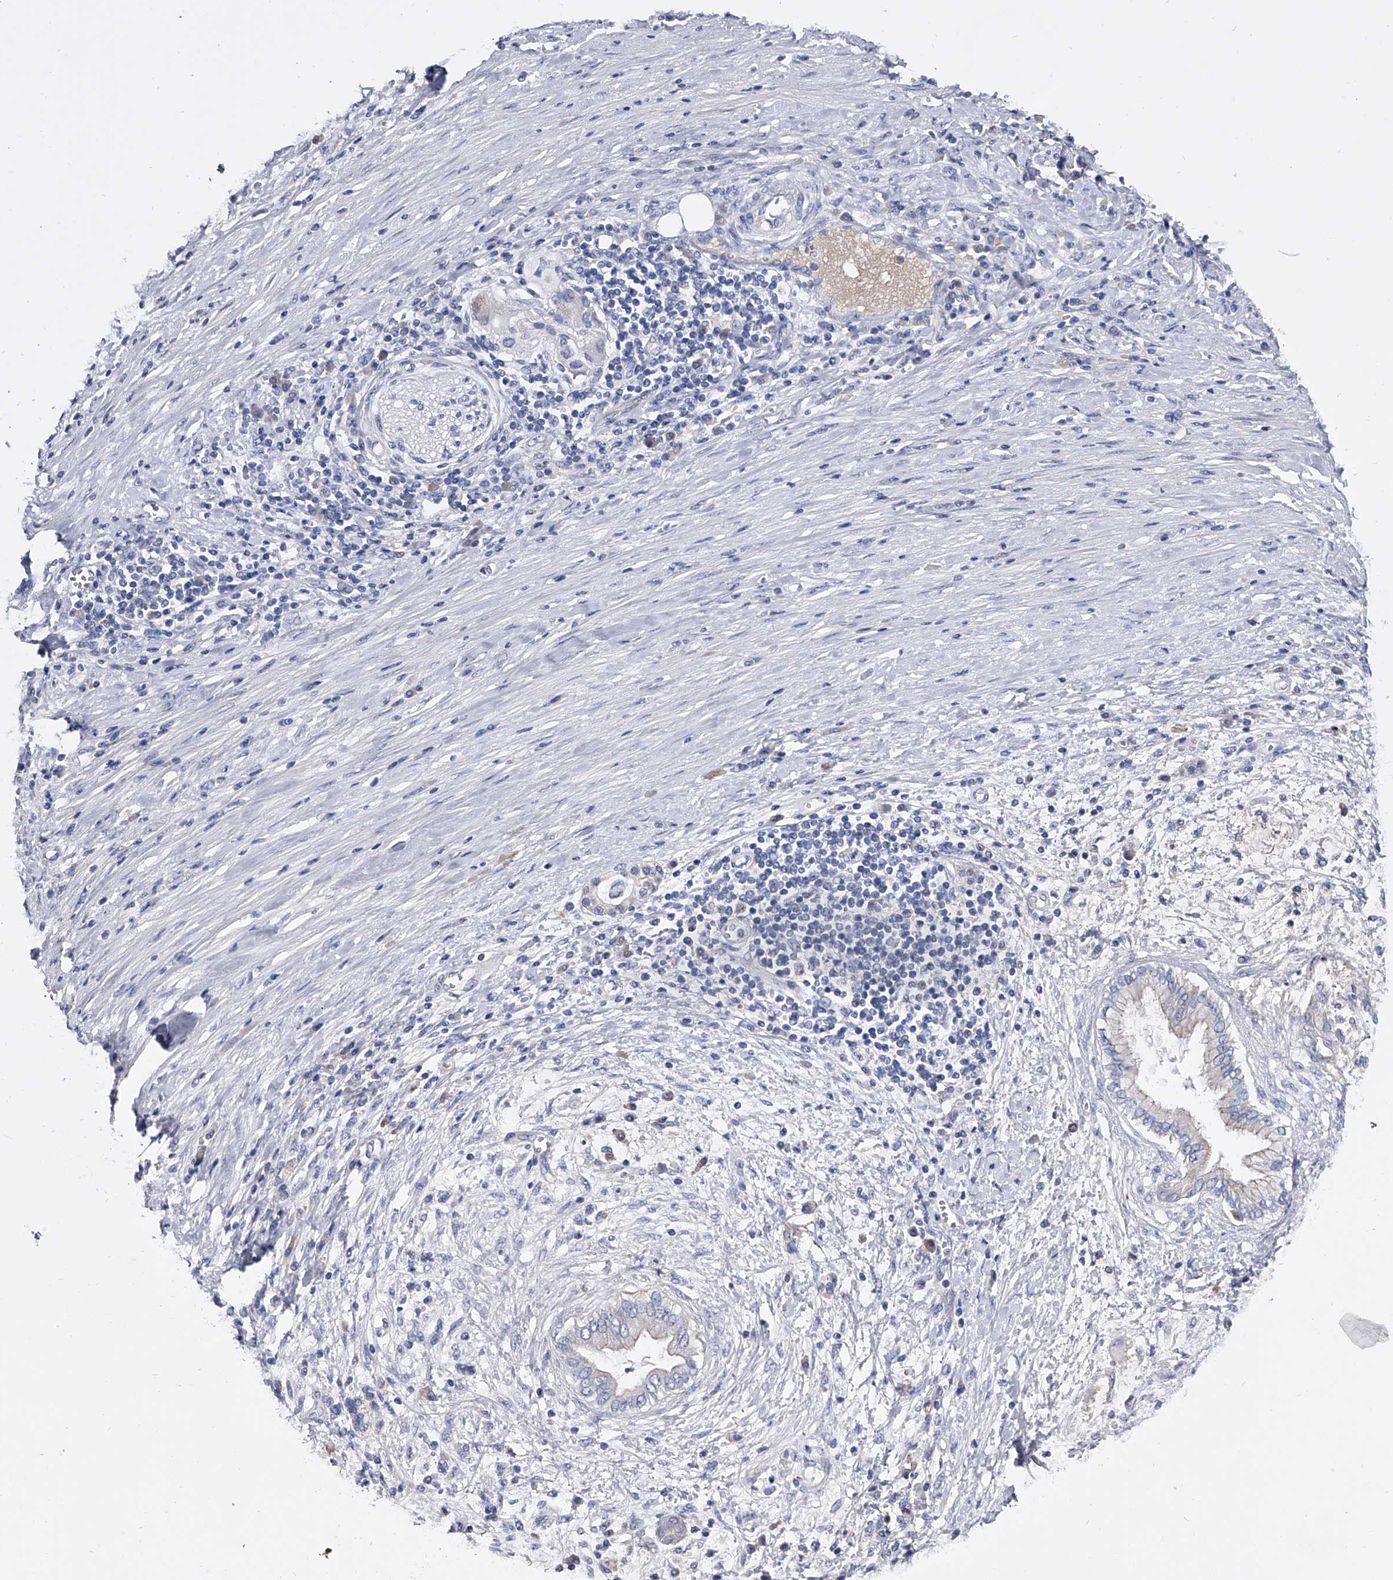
{"staining": {"intensity": "negative", "quantity": "none", "location": "none"}, "tissue": "pancreatic cancer", "cell_type": "Tumor cells", "image_type": "cancer", "snomed": [{"axis": "morphology", "description": "Adenocarcinoma, NOS"}, {"axis": "topography", "description": "Pancreas"}], "caption": "Tumor cells are negative for brown protein staining in pancreatic adenocarcinoma. The staining is performed using DAB (3,3'-diaminobenzidine) brown chromogen with nuclei counter-stained in using hematoxylin.", "gene": "EFCAB7", "patient": {"sex": "male", "age": 58}}